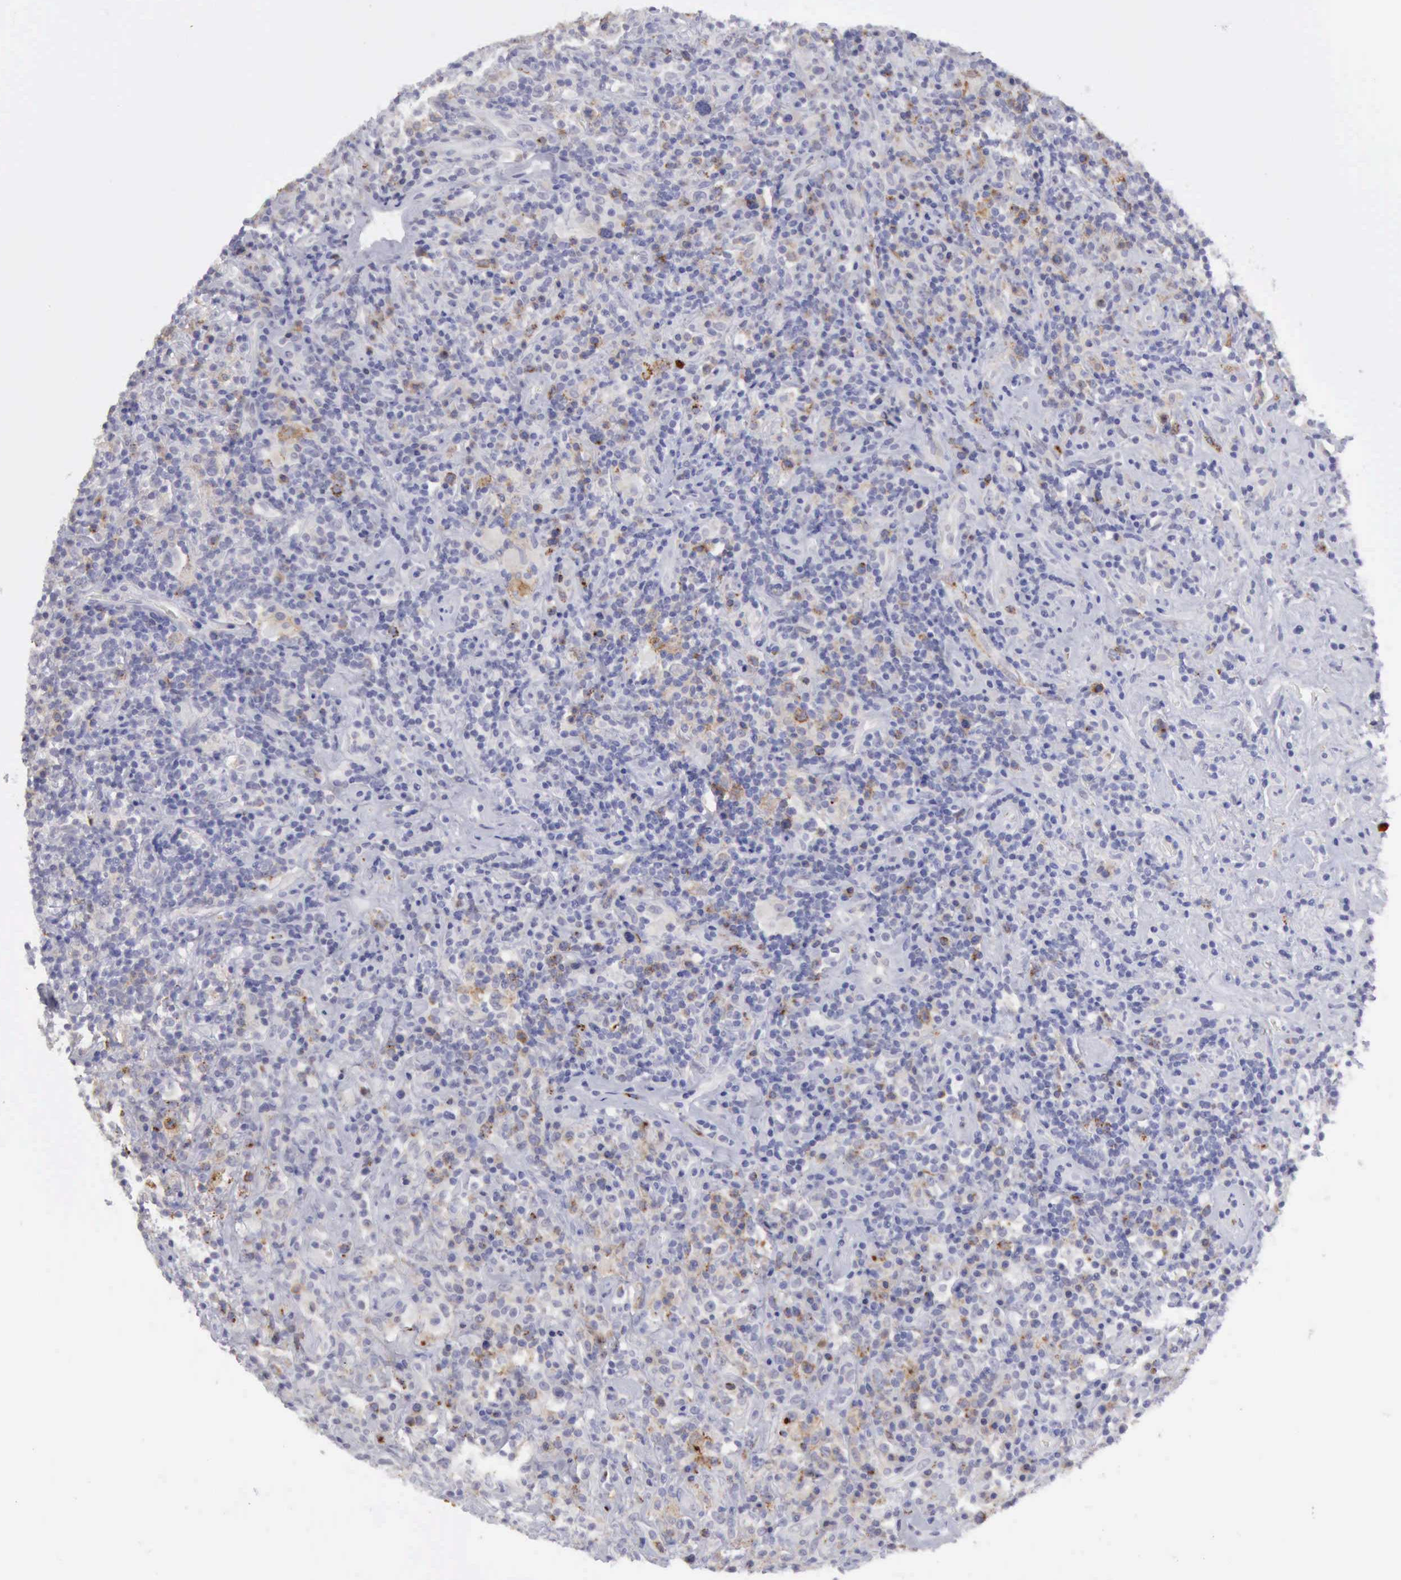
{"staining": {"intensity": "moderate", "quantity": "<25%", "location": "cytoplasmic/membranous"}, "tissue": "lymphoma", "cell_type": "Tumor cells", "image_type": "cancer", "snomed": [{"axis": "morphology", "description": "Hodgkin's disease, NOS"}, {"axis": "topography", "description": "Lymph node"}], "caption": "An immunohistochemistry (IHC) photomicrograph of neoplastic tissue is shown. Protein staining in brown labels moderate cytoplasmic/membranous positivity in Hodgkin's disease within tumor cells. (DAB IHC with brightfield microscopy, high magnification).", "gene": "TFRC", "patient": {"sex": "male", "age": 46}}